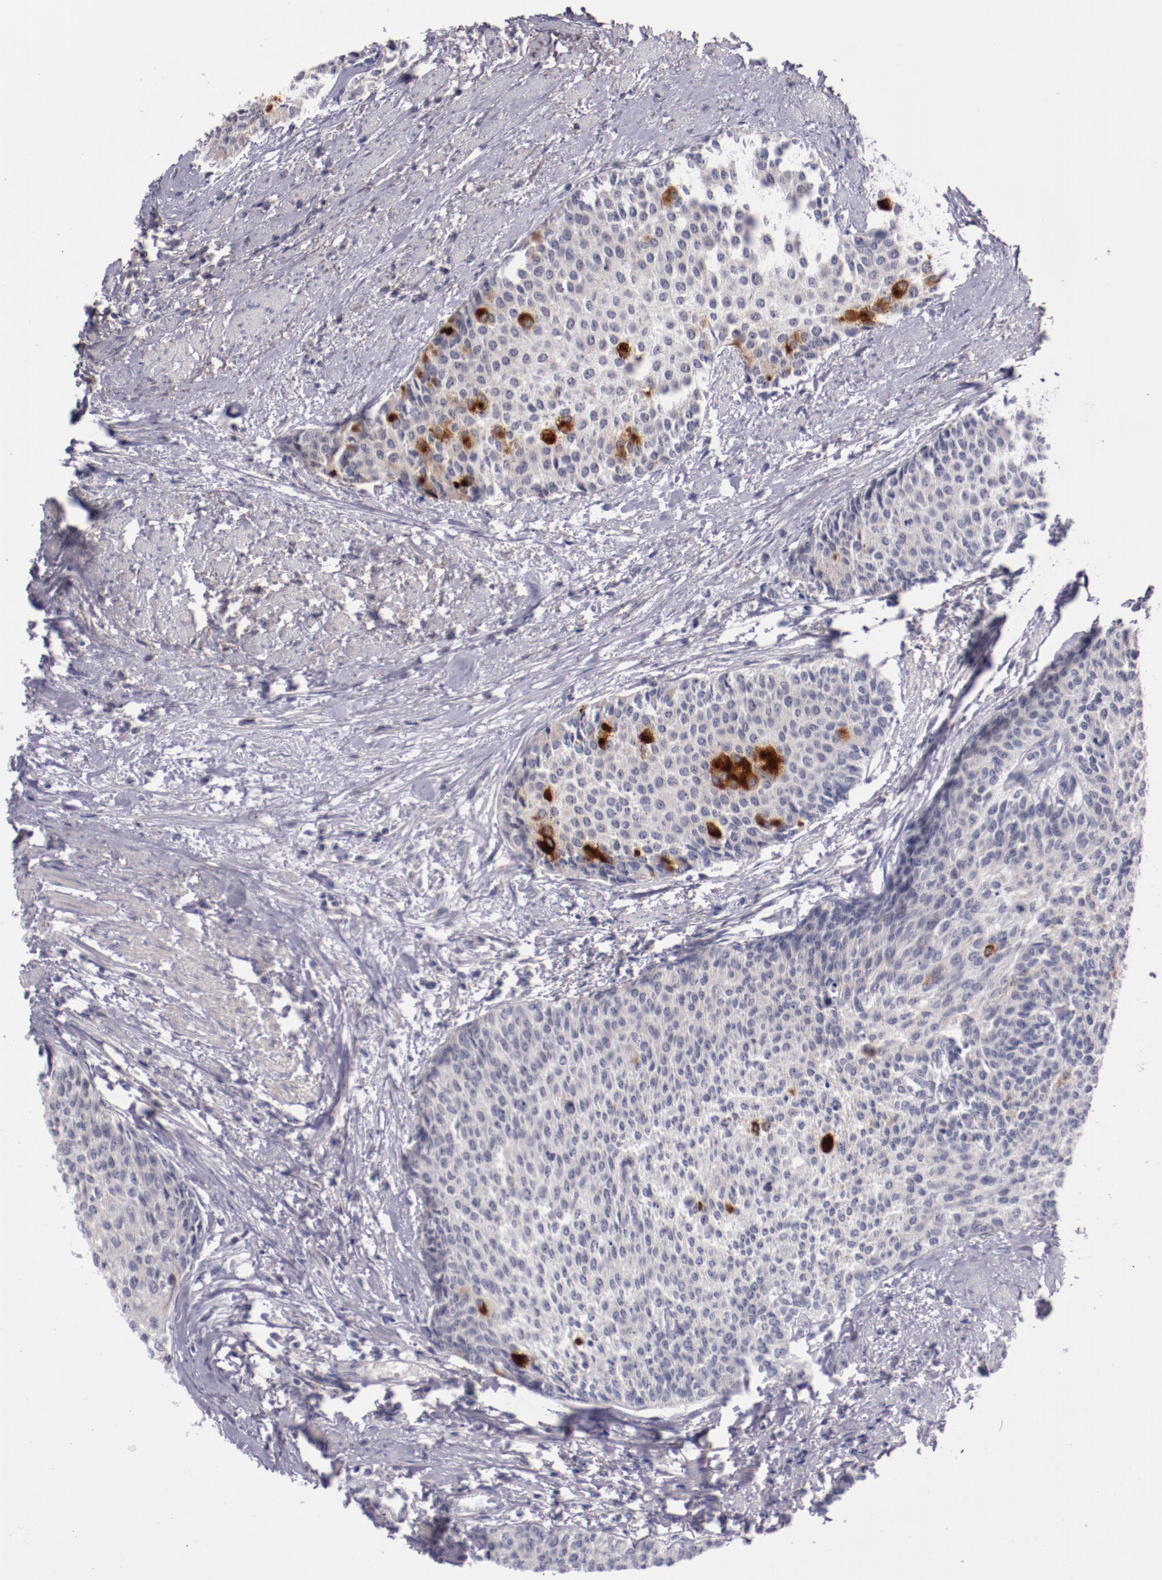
{"staining": {"intensity": "strong", "quantity": "<25%", "location": "cytoplasmic/membranous"}, "tissue": "urothelial cancer", "cell_type": "Tumor cells", "image_type": "cancer", "snomed": [{"axis": "morphology", "description": "Urothelial carcinoma, Low grade"}, {"axis": "topography", "description": "Urinary bladder"}], "caption": "Brown immunohistochemical staining in low-grade urothelial carcinoma shows strong cytoplasmic/membranous expression in about <25% of tumor cells.", "gene": "SYP", "patient": {"sex": "female", "age": 73}}